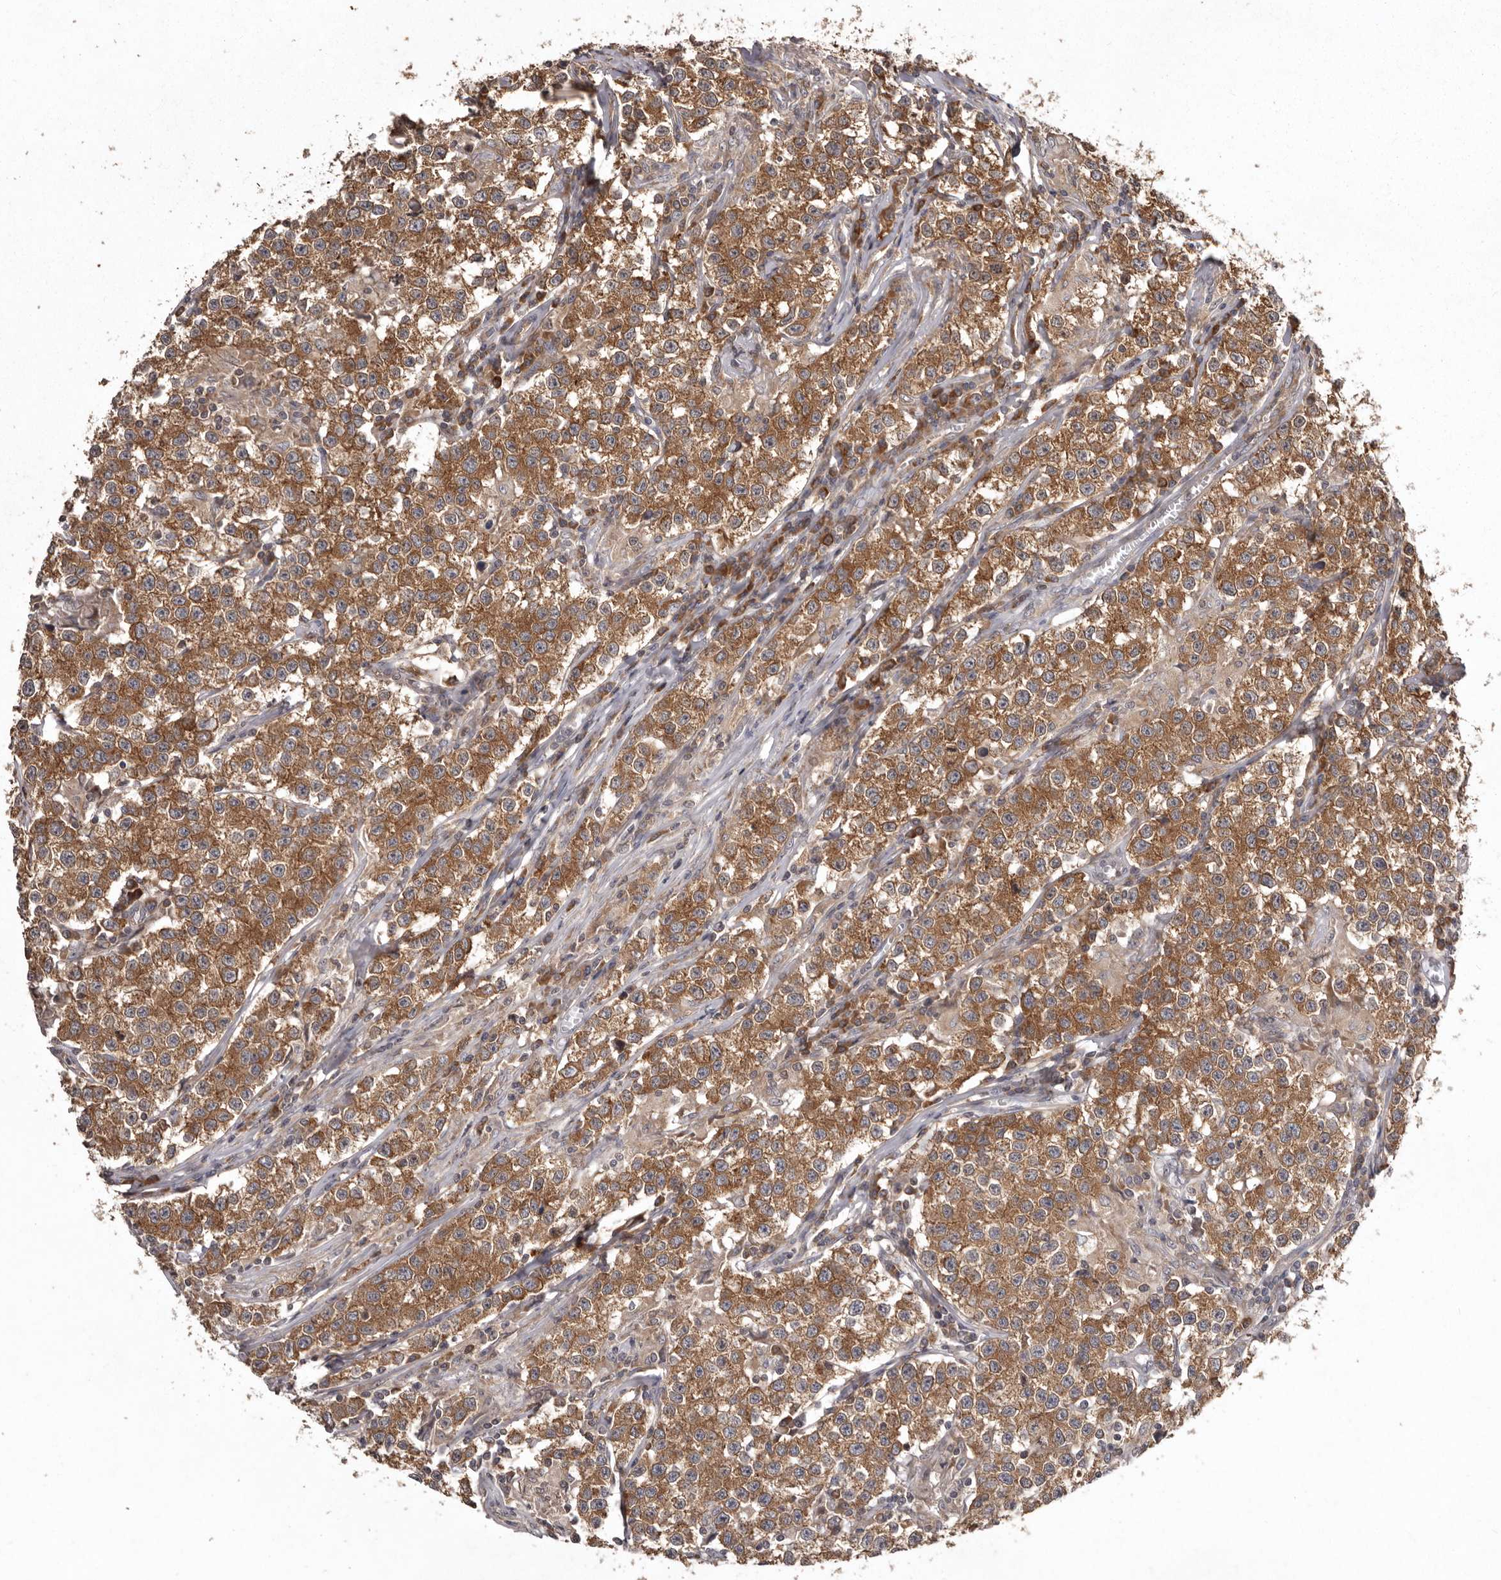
{"staining": {"intensity": "strong", "quantity": ">75%", "location": "cytoplasmic/membranous"}, "tissue": "testis cancer", "cell_type": "Tumor cells", "image_type": "cancer", "snomed": [{"axis": "morphology", "description": "Seminoma, NOS"}, {"axis": "morphology", "description": "Carcinoma, Embryonal, NOS"}, {"axis": "topography", "description": "Testis"}], "caption": "A histopathology image of embryonal carcinoma (testis) stained for a protein reveals strong cytoplasmic/membranous brown staining in tumor cells.", "gene": "DARS1", "patient": {"sex": "male", "age": 43}}